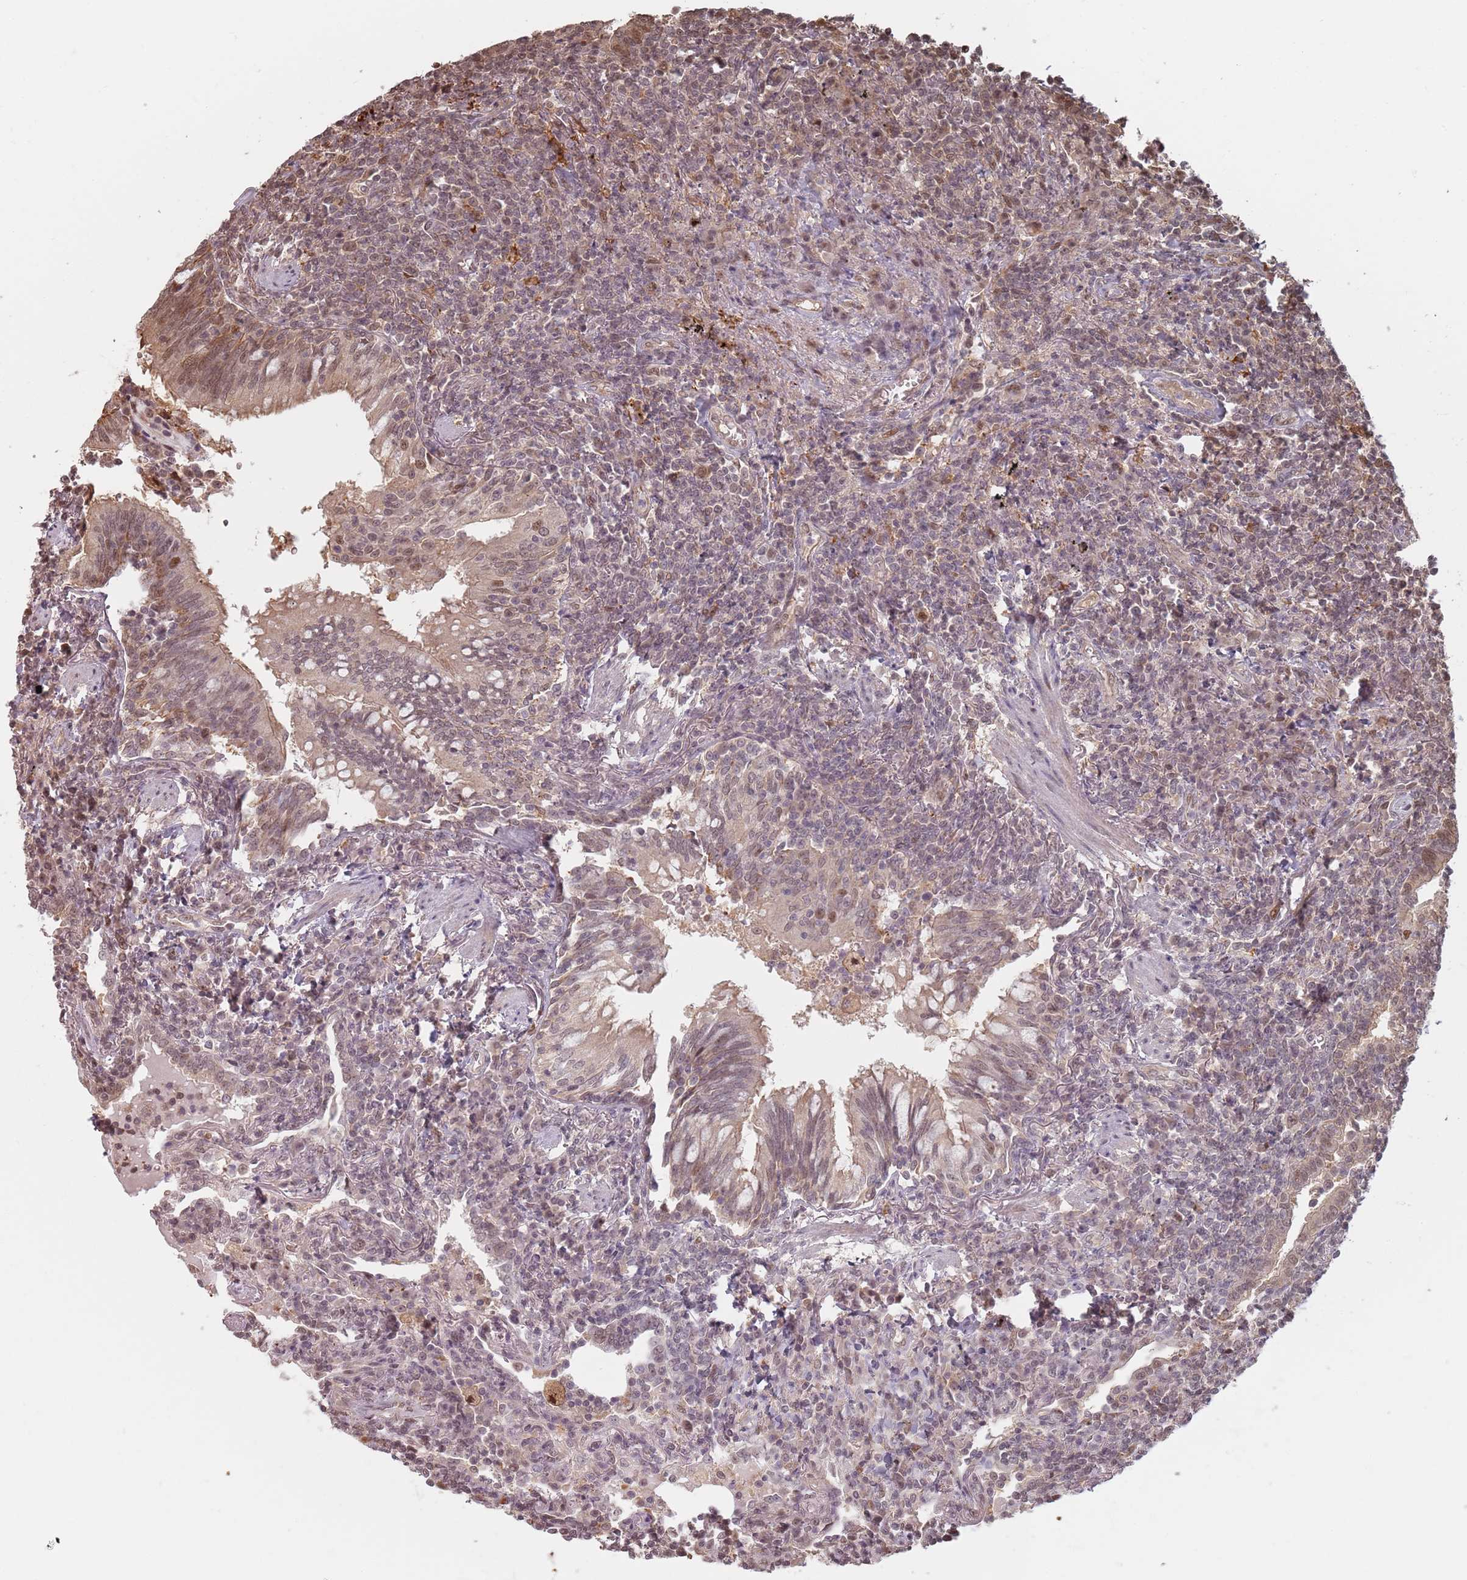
{"staining": {"intensity": "weak", "quantity": "<25%", "location": "nuclear"}, "tissue": "lymphoma", "cell_type": "Tumor cells", "image_type": "cancer", "snomed": [{"axis": "morphology", "description": "Malignant lymphoma, non-Hodgkin's type, Low grade"}, {"axis": "topography", "description": "Lung"}], "caption": "Immunohistochemistry photomicrograph of neoplastic tissue: lymphoma stained with DAB (3,3'-diaminobenzidine) shows no significant protein positivity in tumor cells.", "gene": "PLSCR5", "patient": {"sex": "female", "age": 71}}